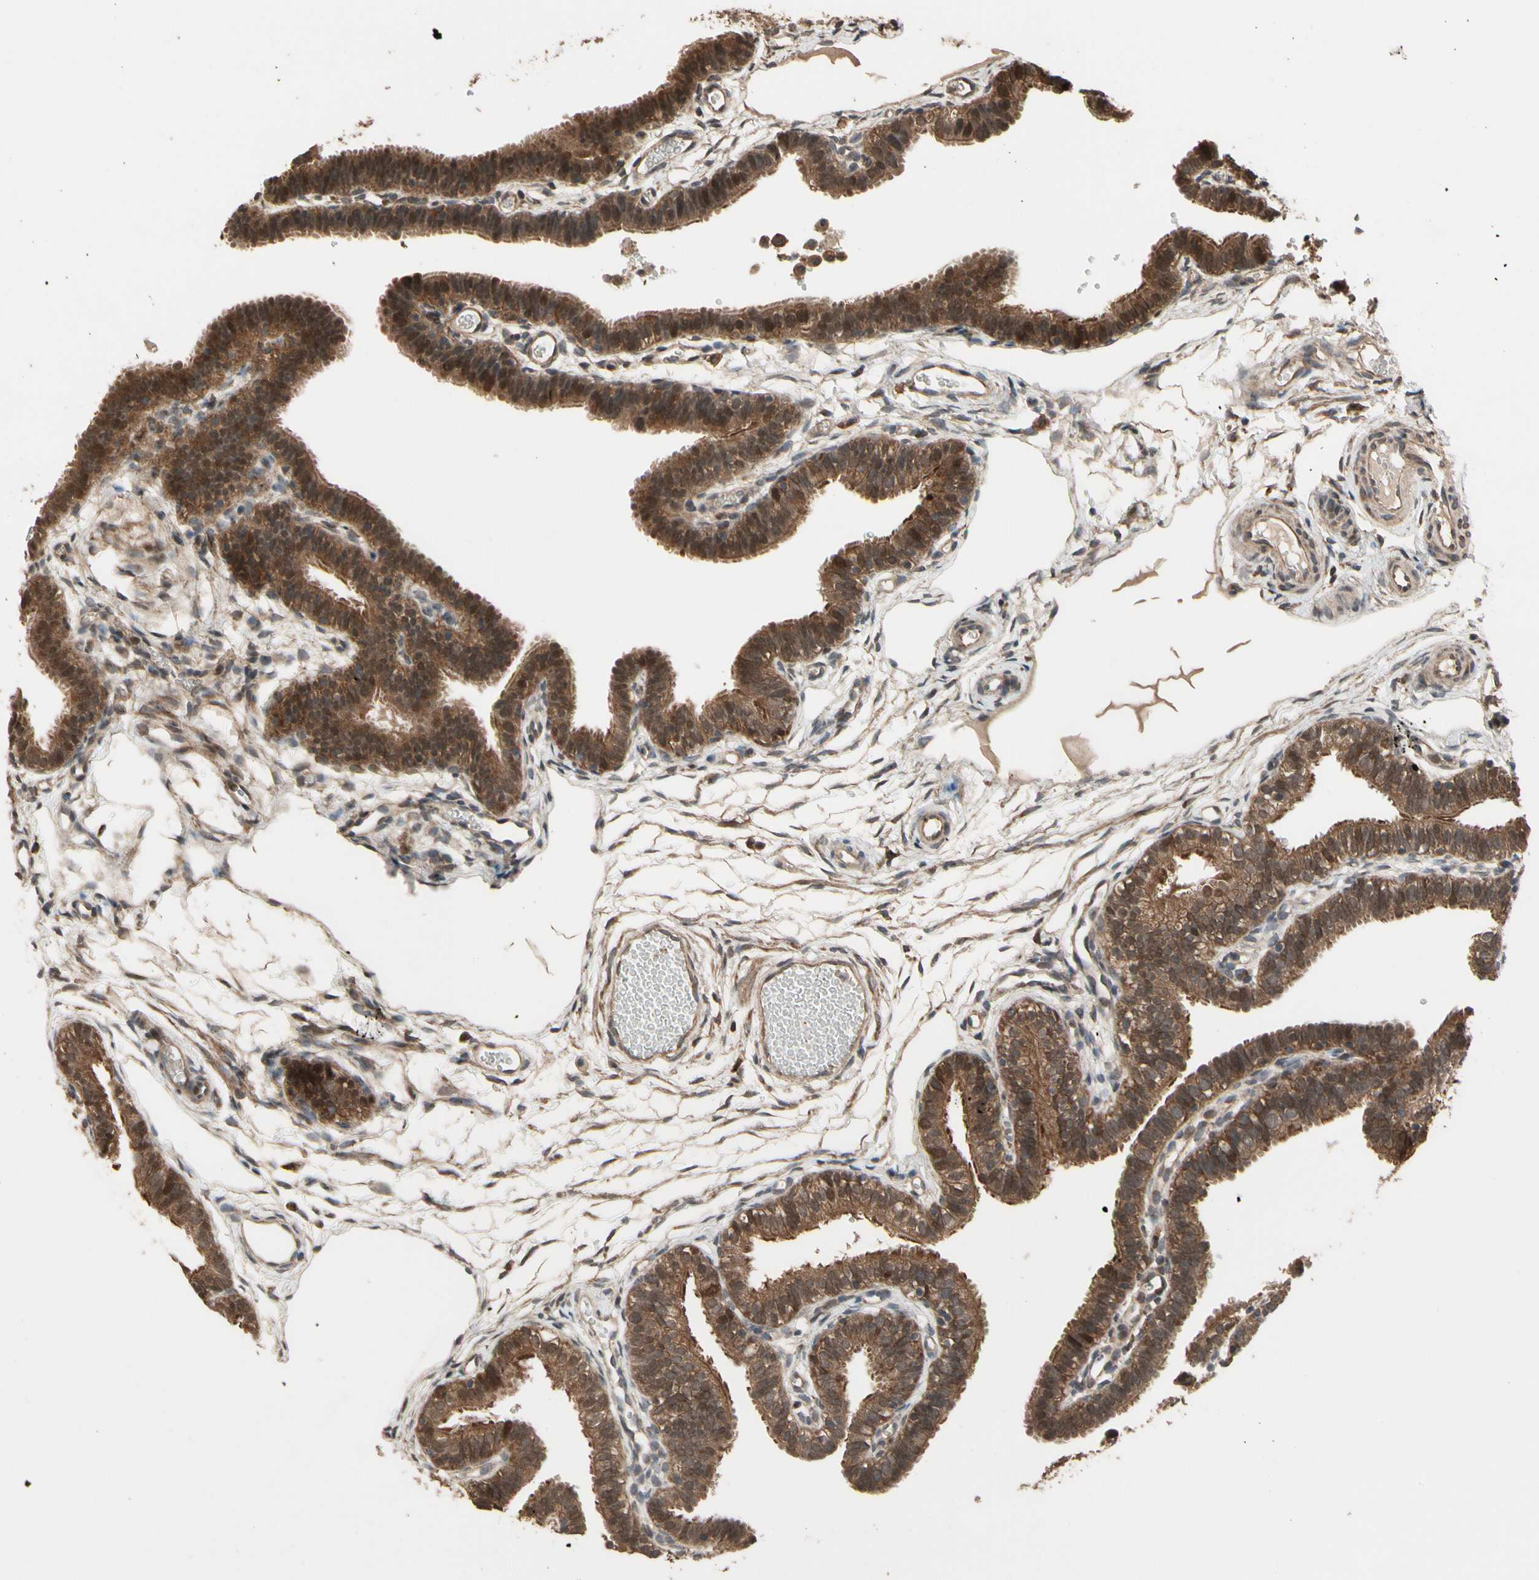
{"staining": {"intensity": "moderate", "quantity": ">75%", "location": "cytoplasmic/membranous,nuclear"}, "tissue": "fallopian tube", "cell_type": "Glandular cells", "image_type": "normal", "snomed": [{"axis": "morphology", "description": "Normal tissue, NOS"}, {"axis": "topography", "description": "Fallopian tube"}, {"axis": "topography", "description": "Placenta"}], "caption": "Fallopian tube stained with DAB (3,3'-diaminobenzidine) immunohistochemistry (IHC) shows medium levels of moderate cytoplasmic/membranous,nuclear positivity in about >75% of glandular cells.", "gene": "CSF1R", "patient": {"sex": "female", "age": 34}}